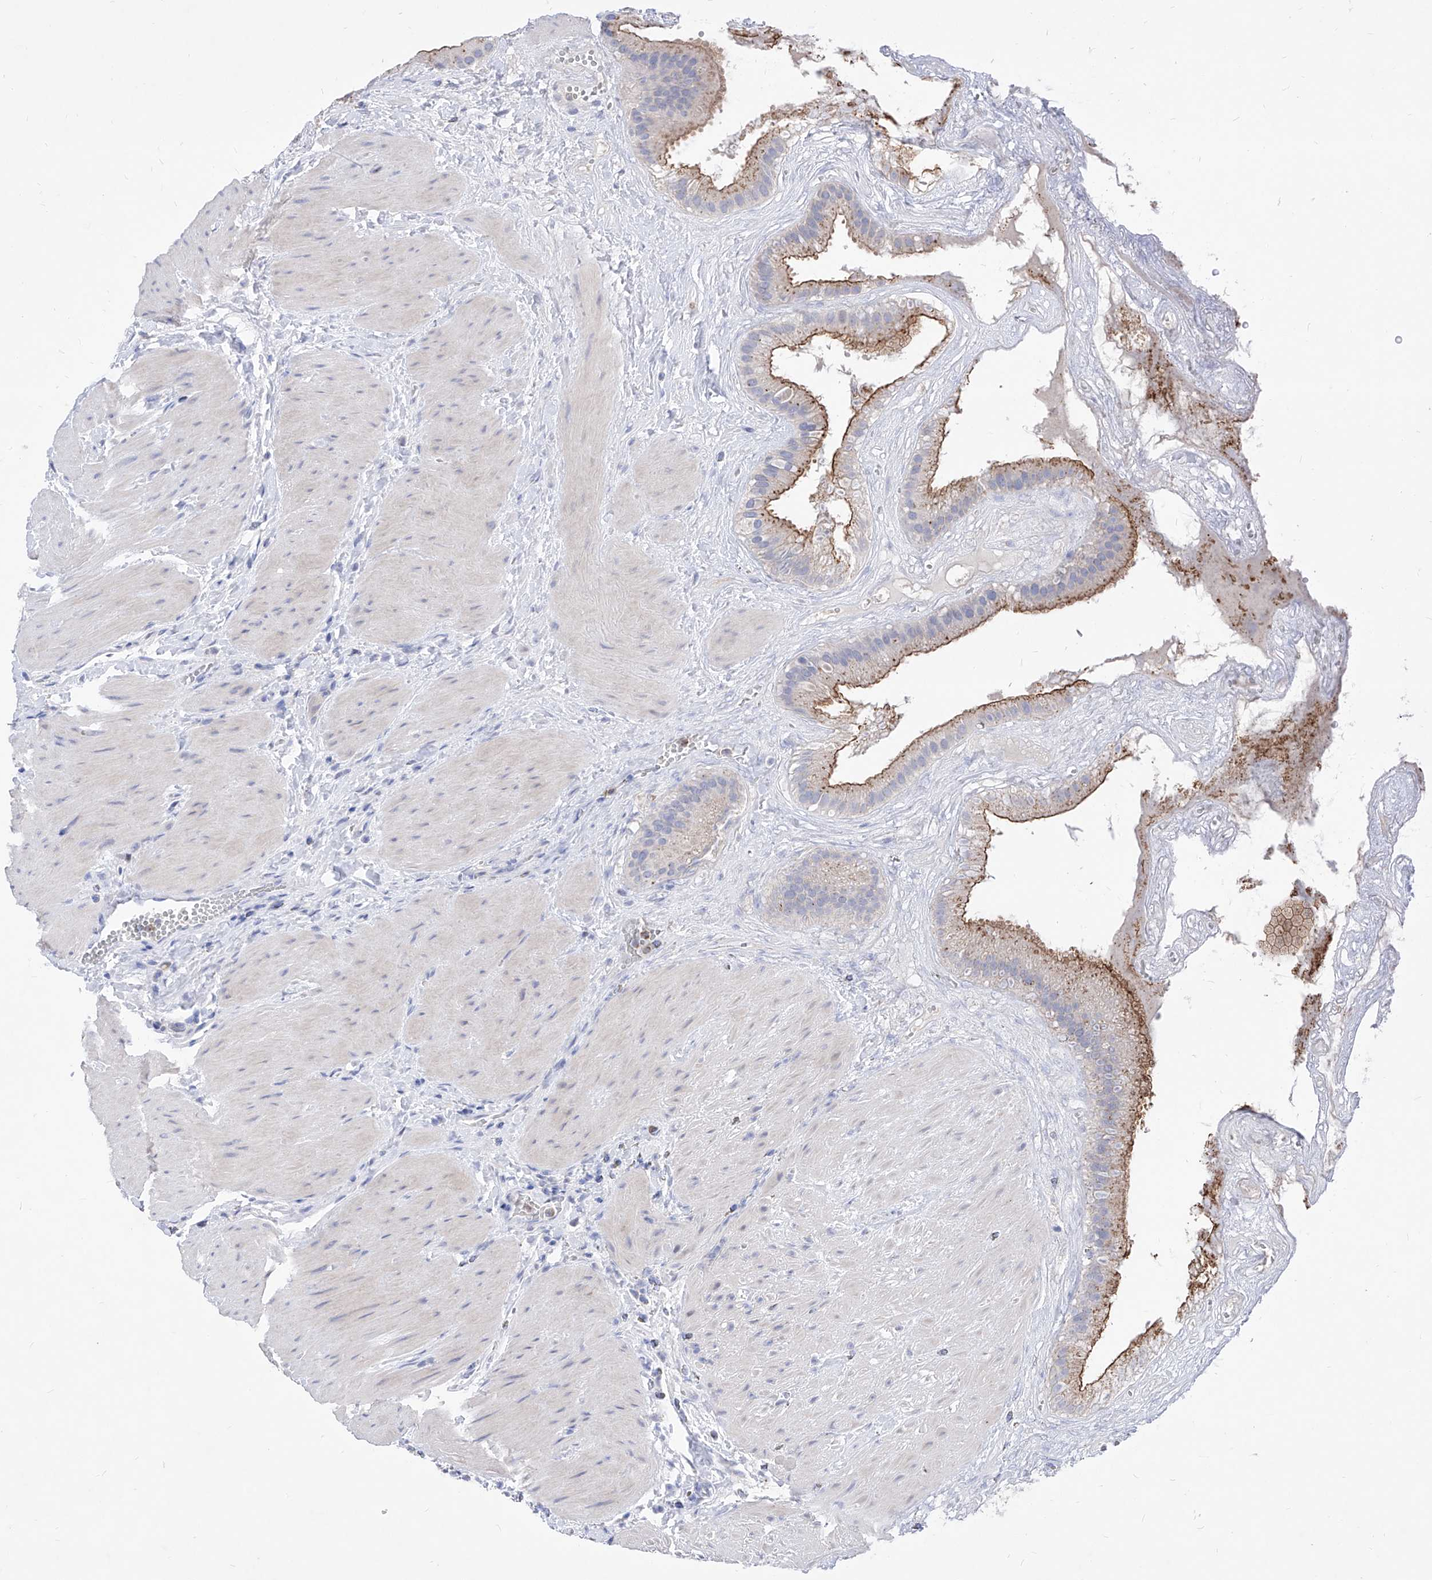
{"staining": {"intensity": "moderate", "quantity": "<25%", "location": "cytoplasmic/membranous"}, "tissue": "gallbladder", "cell_type": "Glandular cells", "image_type": "normal", "snomed": [{"axis": "morphology", "description": "Normal tissue, NOS"}, {"axis": "topography", "description": "Gallbladder"}], "caption": "Immunohistochemistry (DAB (3,3'-diaminobenzidine)) staining of benign gallbladder exhibits moderate cytoplasmic/membranous protein positivity in about <25% of glandular cells.", "gene": "VAX1", "patient": {"sex": "male", "age": 55}}